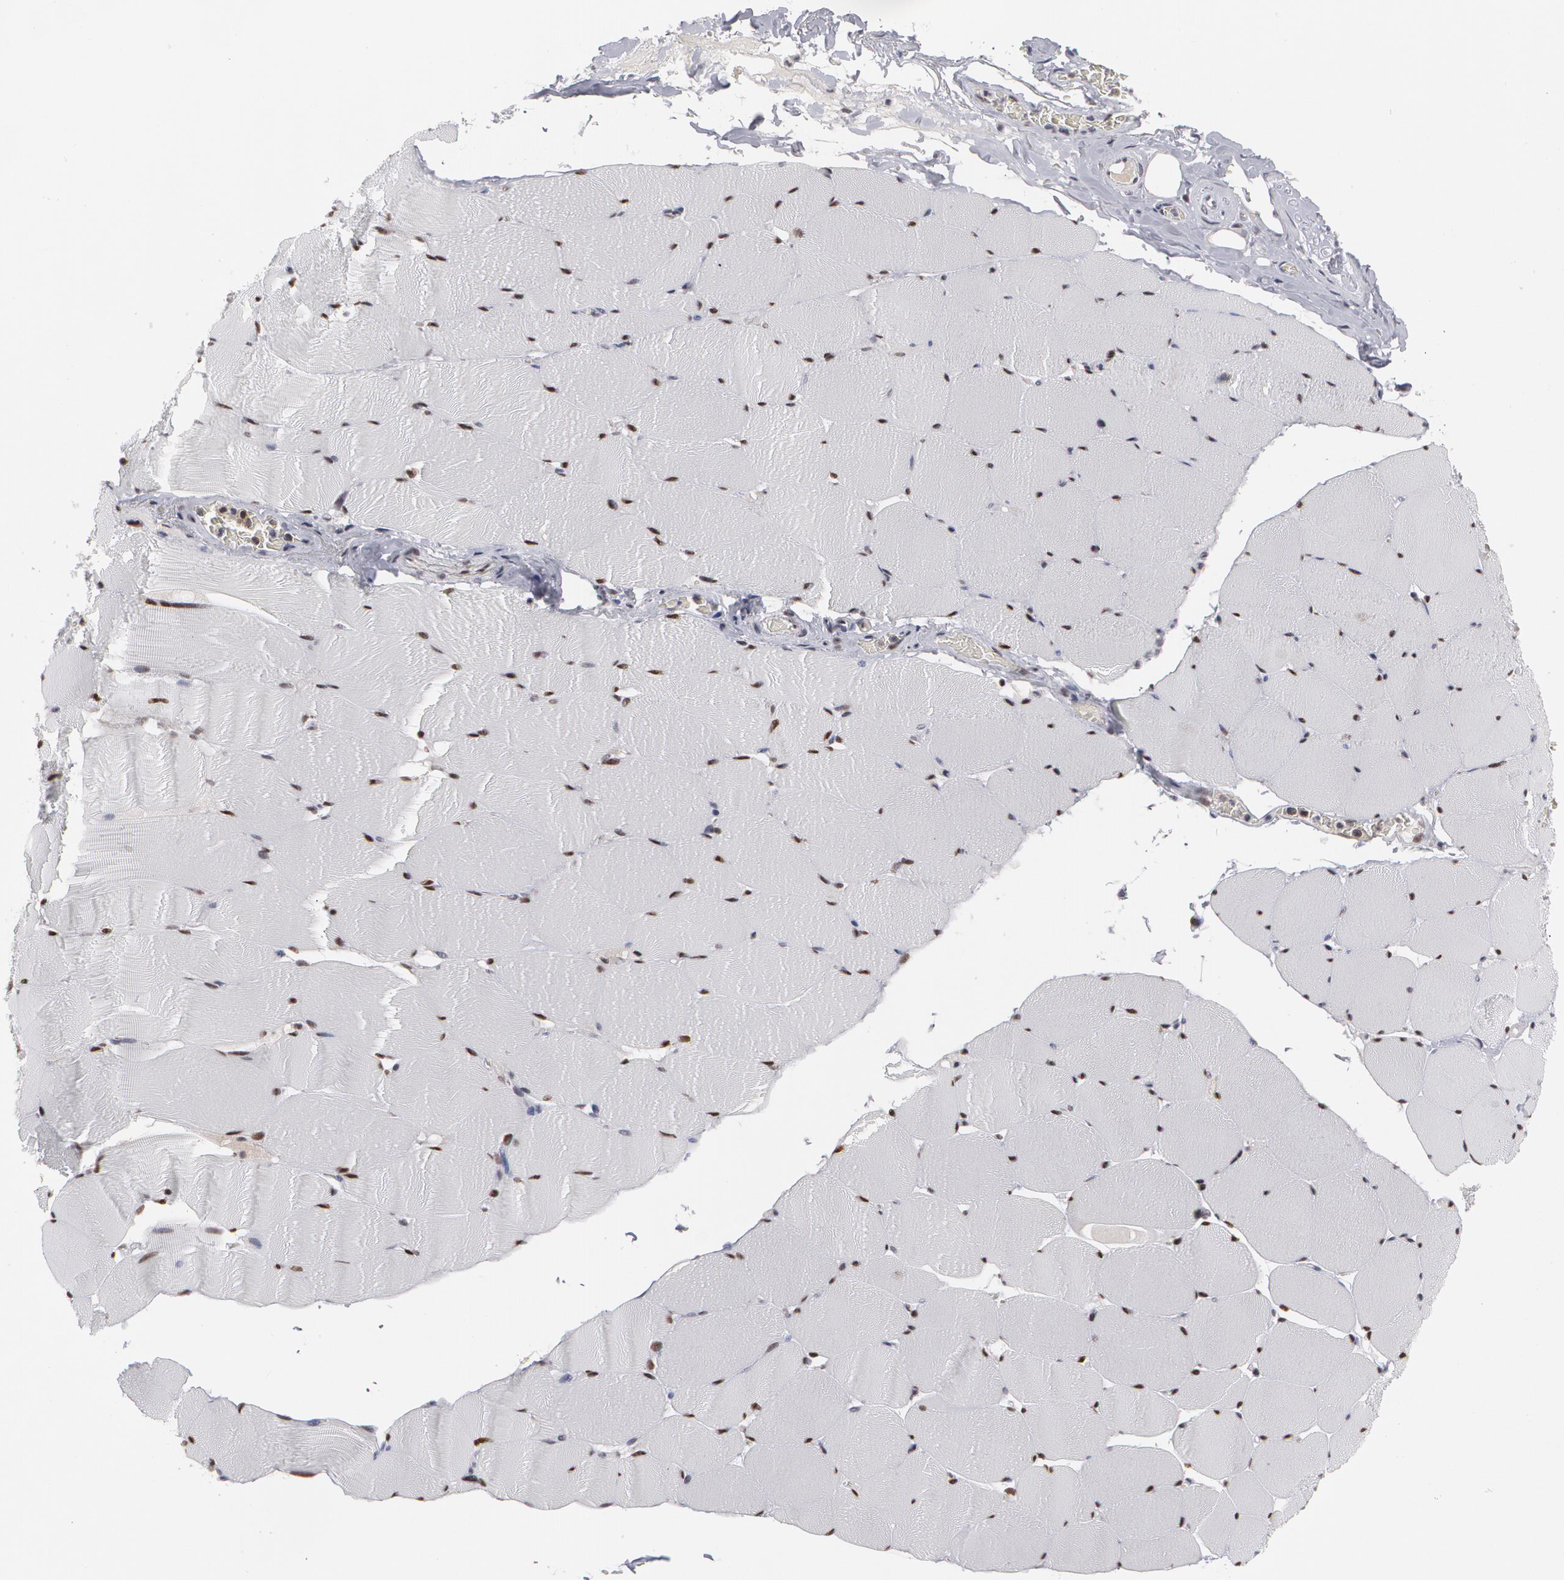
{"staining": {"intensity": "strong", "quantity": ">75%", "location": "nuclear"}, "tissue": "skeletal muscle", "cell_type": "Myocytes", "image_type": "normal", "snomed": [{"axis": "morphology", "description": "Normal tissue, NOS"}, {"axis": "topography", "description": "Skeletal muscle"}], "caption": "Protein expression by immunohistochemistry displays strong nuclear expression in approximately >75% of myocytes in unremarkable skeletal muscle.", "gene": "MCL1", "patient": {"sex": "male", "age": 62}}